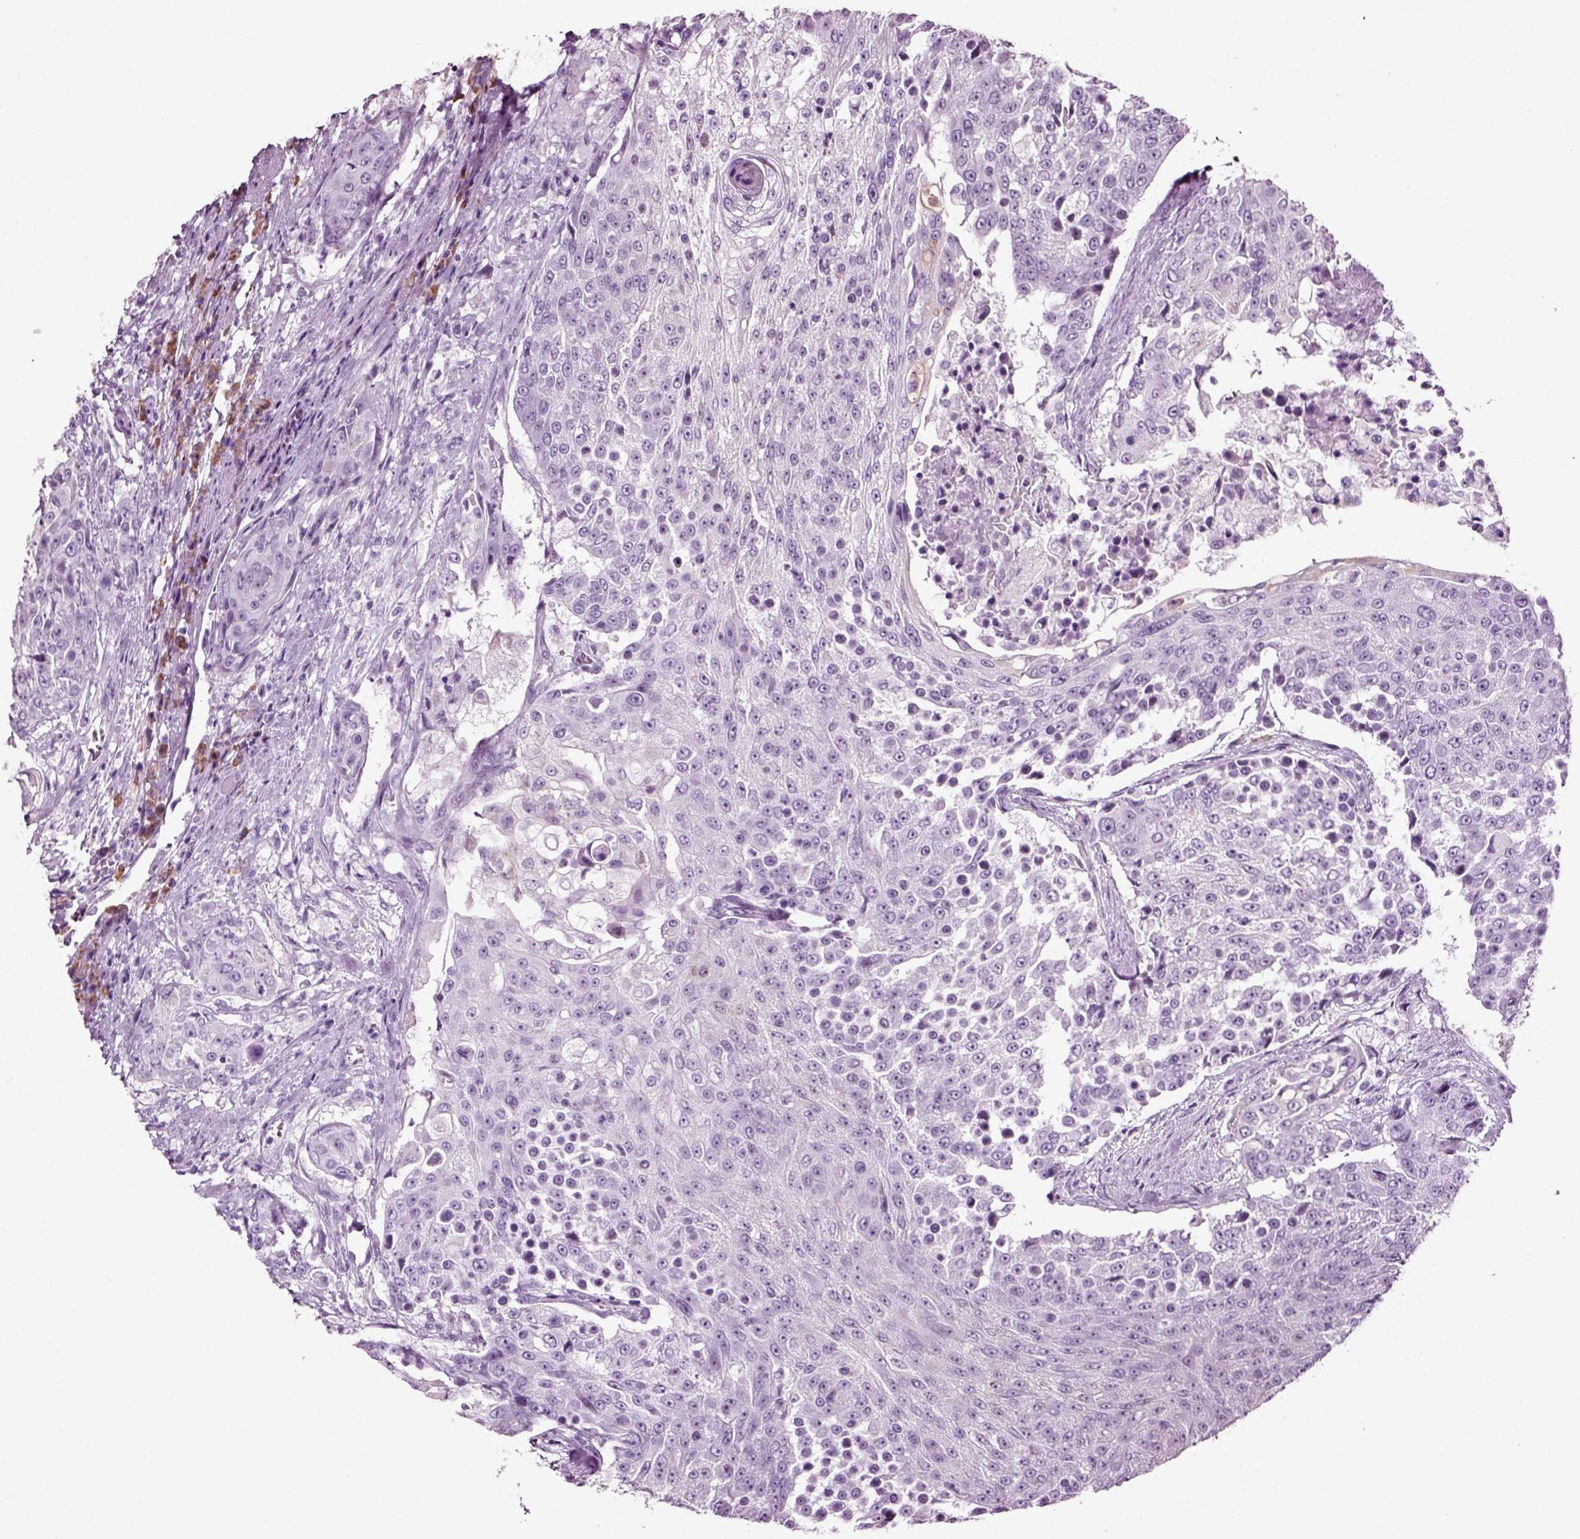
{"staining": {"intensity": "negative", "quantity": "none", "location": "none"}, "tissue": "urothelial cancer", "cell_type": "Tumor cells", "image_type": "cancer", "snomed": [{"axis": "morphology", "description": "Urothelial carcinoma, High grade"}, {"axis": "topography", "description": "Urinary bladder"}], "caption": "Photomicrograph shows no significant protein staining in tumor cells of urothelial cancer.", "gene": "SLC26A8", "patient": {"sex": "female", "age": 63}}